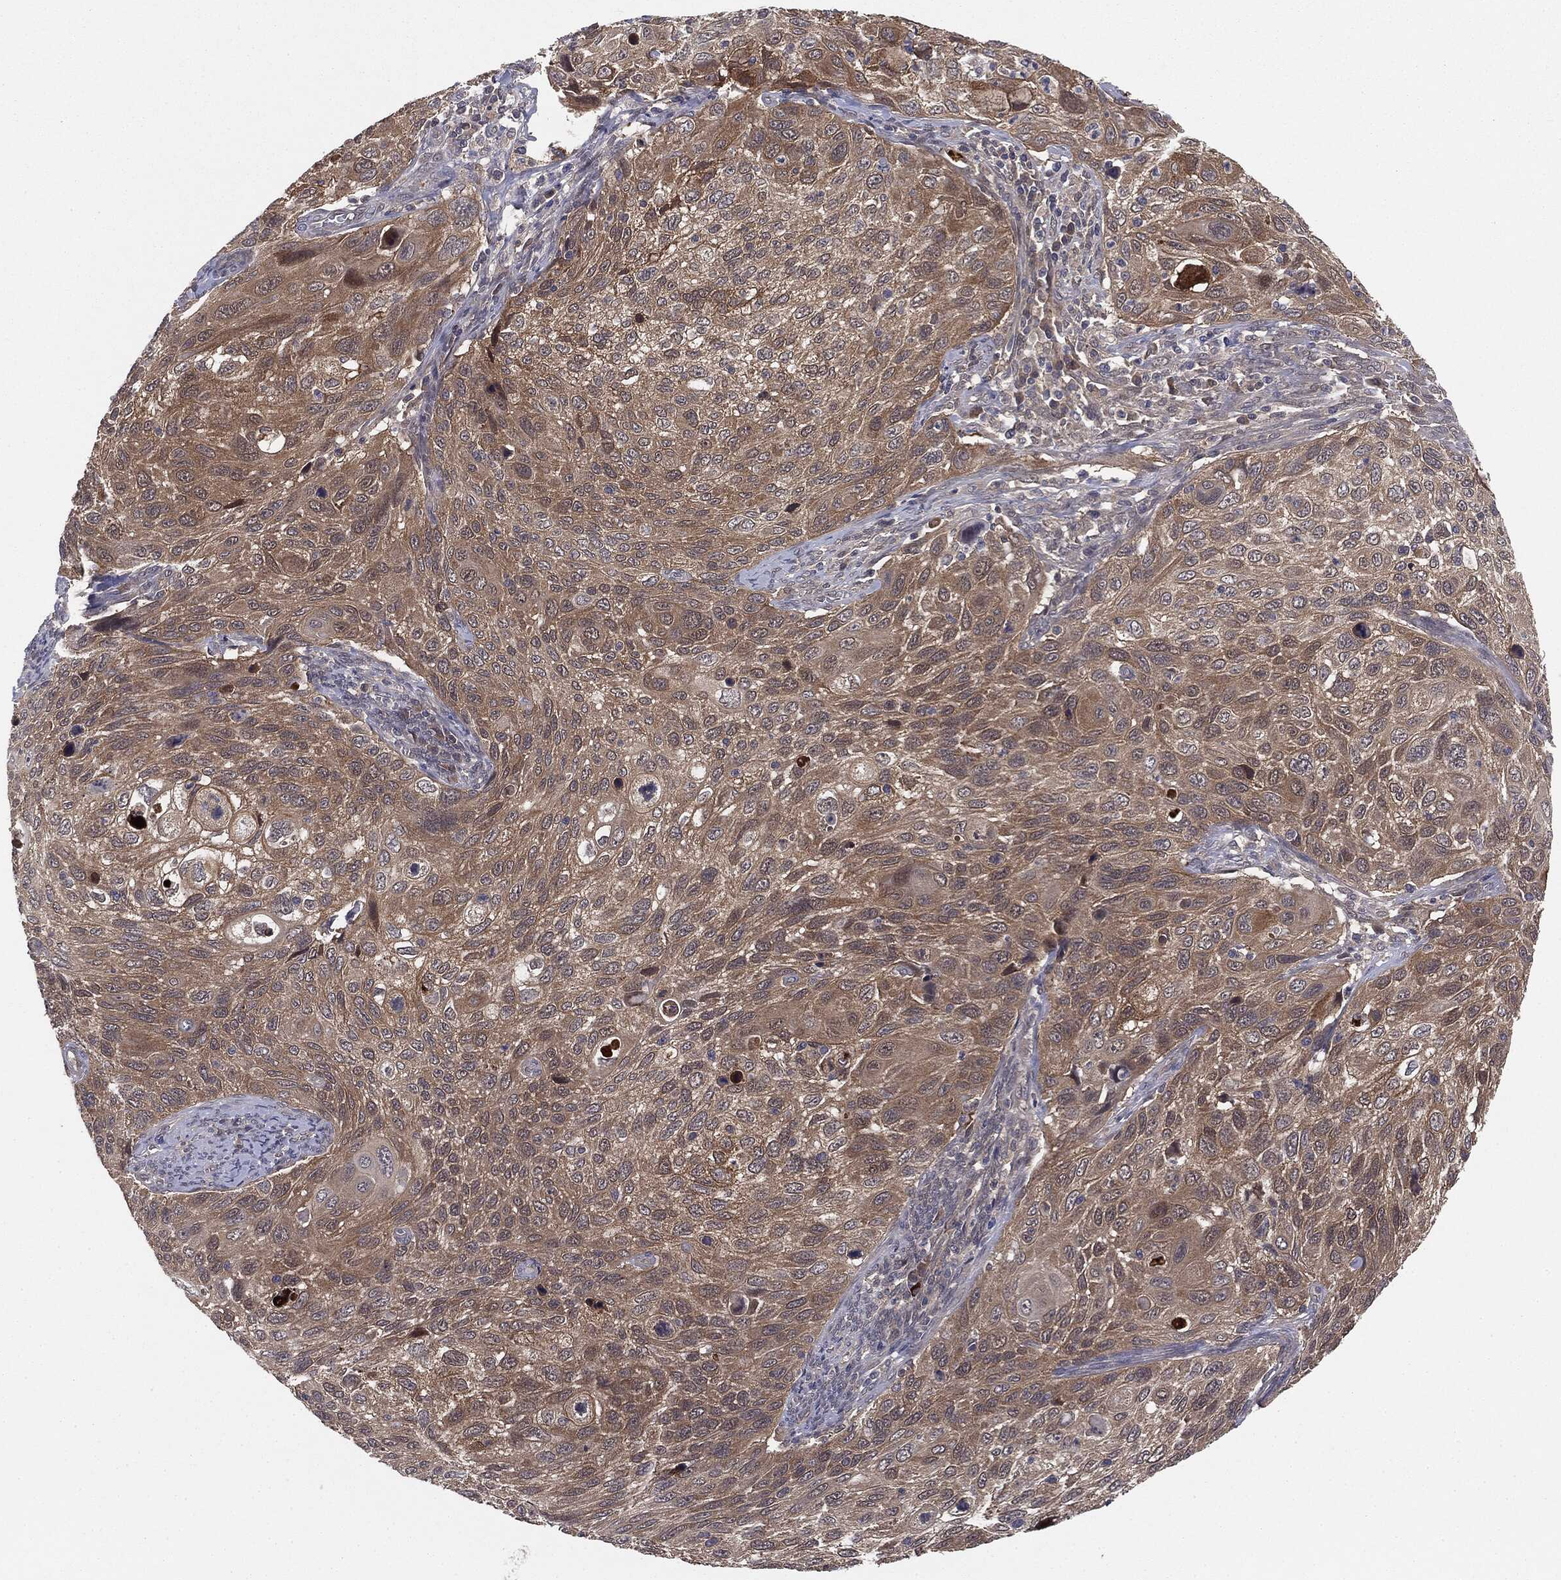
{"staining": {"intensity": "moderate", "quantity": ">75%", "location": "cytoplasmic/membranous"}, "tissue": "cervical cancer", "cell_type": "Tumor cells", "image_type": "cancer", "snomed": [{"axis": "morphology", "description": "Squamous cell carcinoma, NOS"}, {"axis": "topography", "description": "Cervix"}], "caption": "An image of human cervical cancer (squamous cell carcinoma) stained for a protein demonstrates moderate cytoplasmic/membranous brown staining in tumor cells.", "gene": "KRT7", "patient": {"sex": "female", "age": 70}}